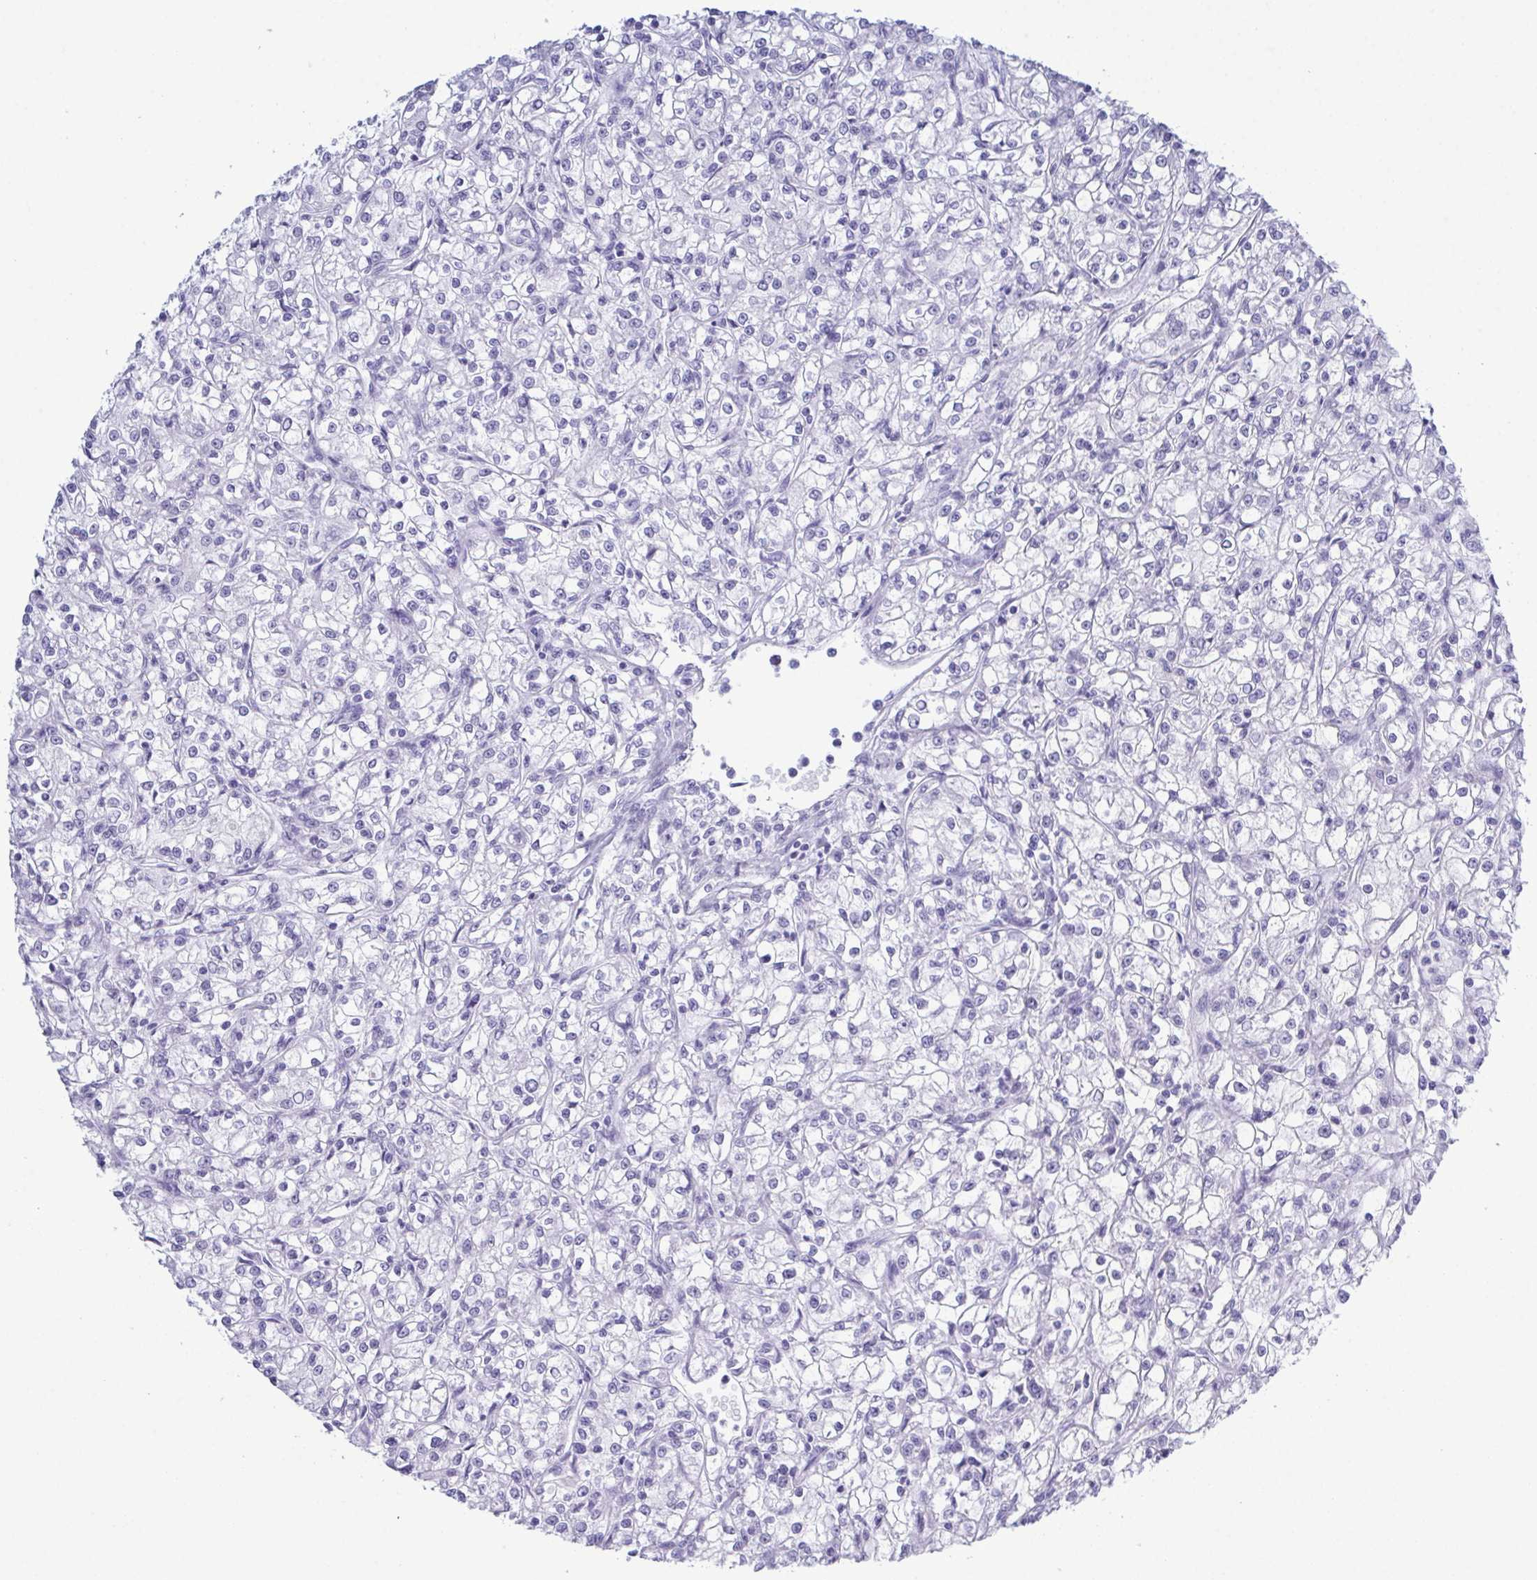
{"staining": {"intensity": "negative", "quantity": "none", "location": "none"}, "tissue": "renal cancer", "cell_type": "Tumor cells", "image_type": "cancer", "snomed": [{"axis": "morphology", "description": "Adenocarcinoma, NOS"}, {"axis": "topography", "description": "Kidney"}], "caption": "High power microscopy micrograph of an IHC image of renal cancer, revealing no significant positivity in tumor cells.", "gene": "SUGP2", "patient": {"sex": "female", "age": 59}}